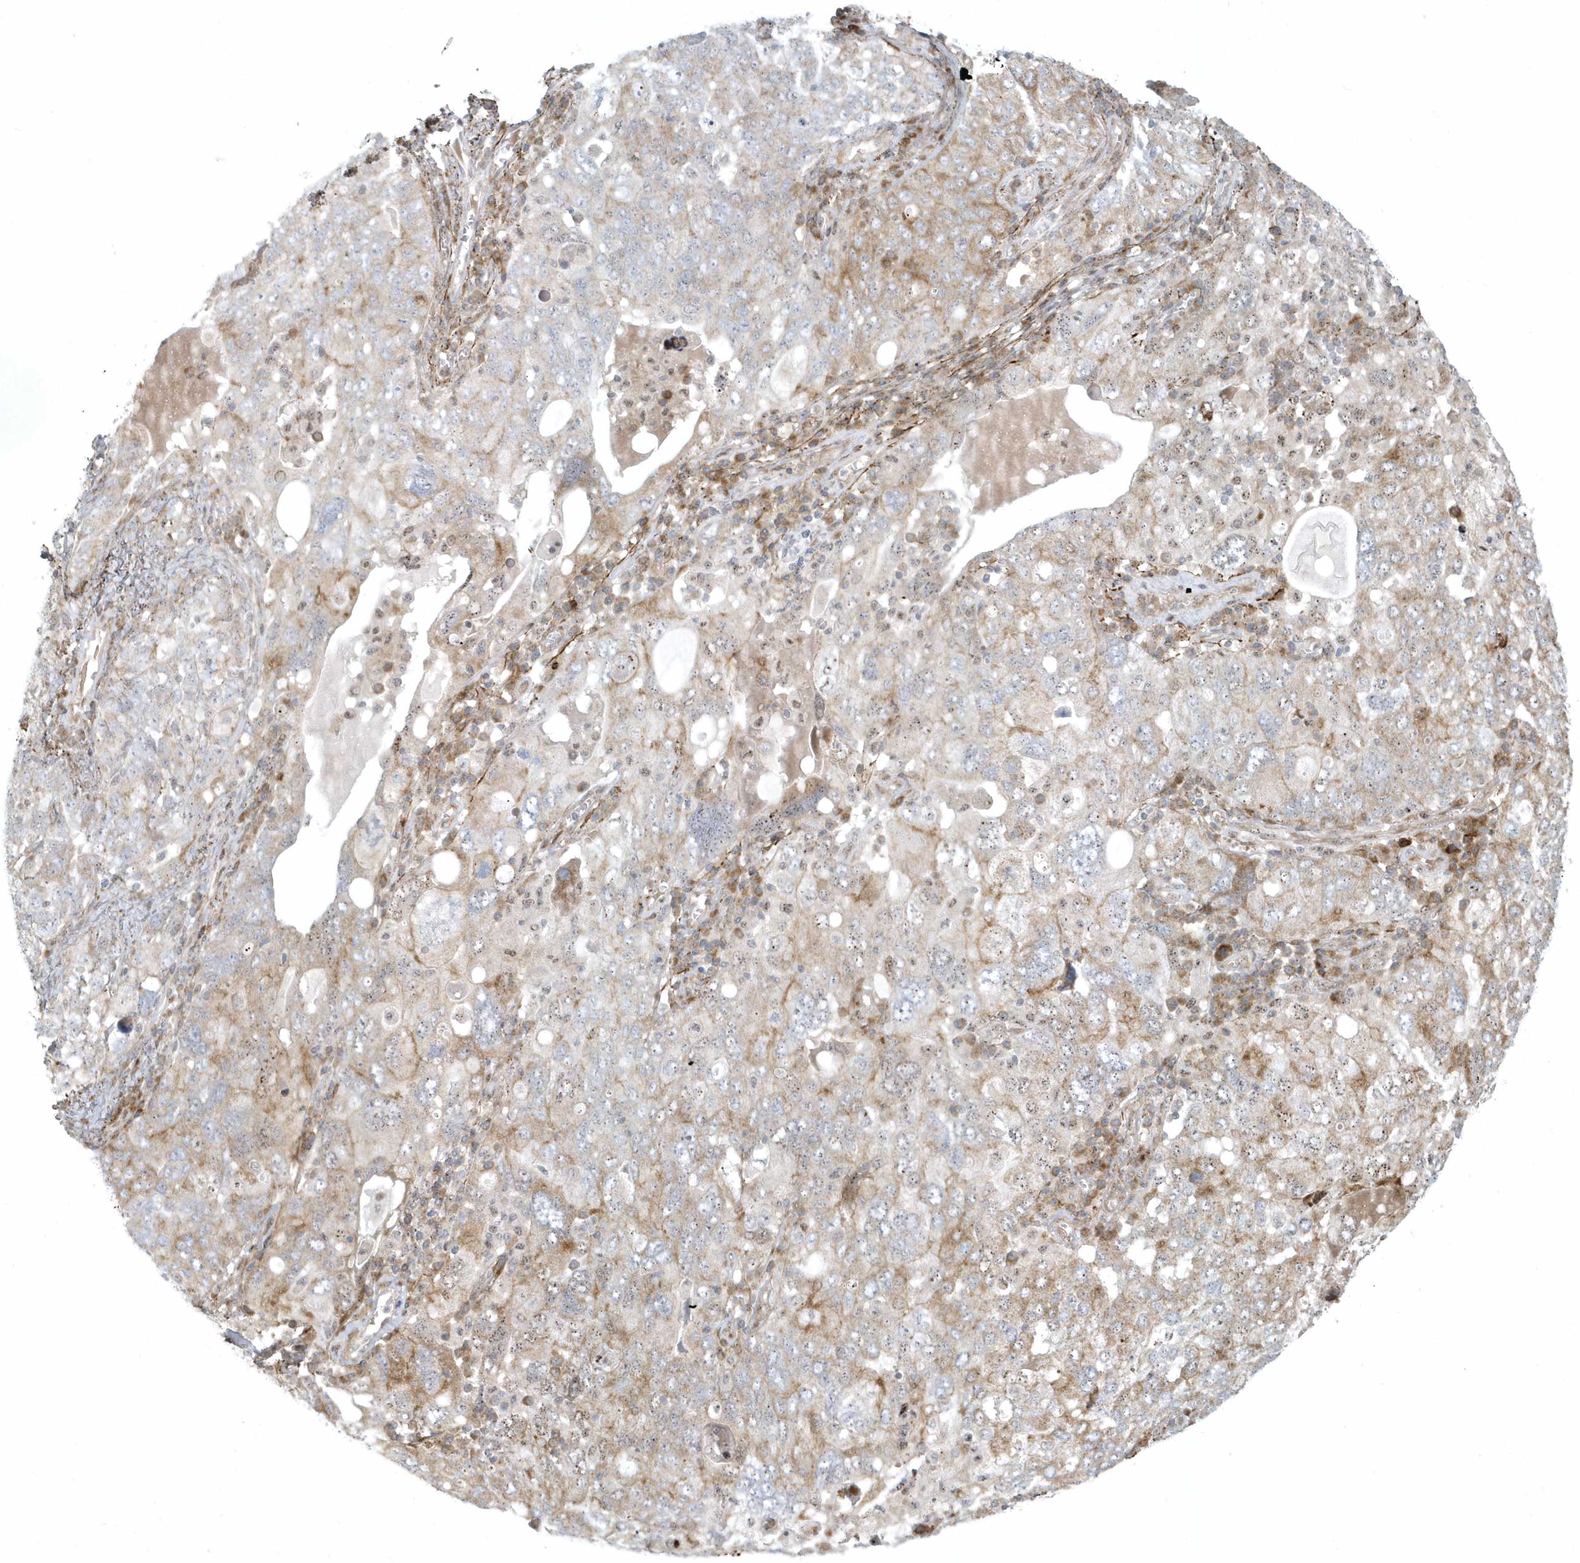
{"staining": {"intensity": "weak", "quantity": "25%-75%", "location": "cytoplasmic/membranous"}, "tissue": "ovarian cancer", "cell_type": "Tumor cells", "image_type": "cancer", "snomed": [{"axis": "morphology", "description": "Carcinoma, endometroid"}, {"axis": "topography", "description": "Ovary"}], "caption": "Immunohistochemistry of human endometroid carcinoma (ovarian) reveals low levels of weak cytoplasmic/membranous staining in approximately 25%-75% of tumor cells.", "gene": "MASP2", "patient": {"sex": "female", "age": 62}}